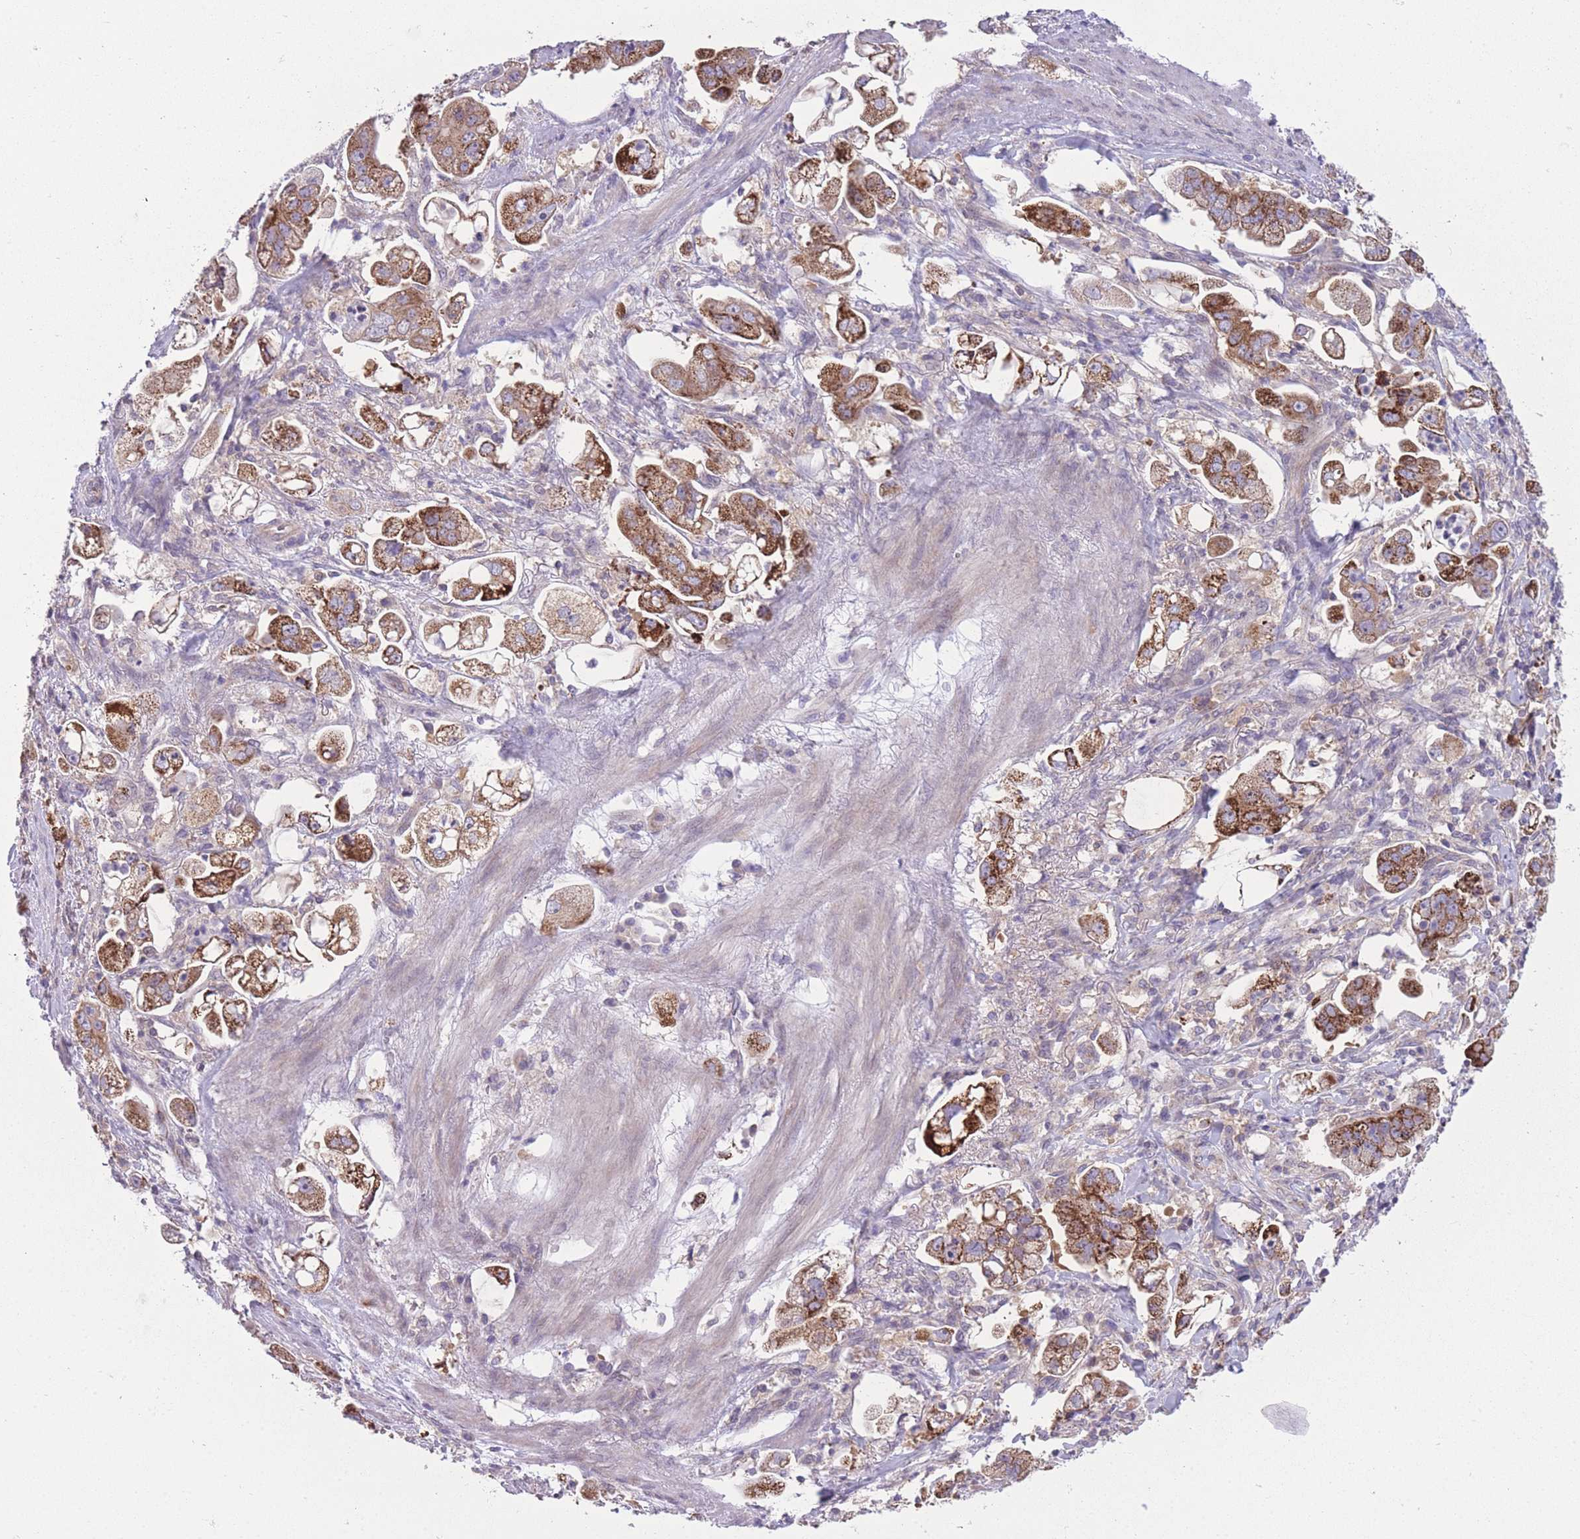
{"staining": {"intensity": "moderate", "quantity": ">75%", "location": "cytoplasmic/membranous"}, "tissue": "stomach cancer", "cell_type": "Tumor cells", "image_type": "cancer", "snomed": [{"axis": "morphology", "description": "Adenocarcinoma, NOS"}, {"axis": "topography", "description": "Stomach"}], "caption": "An image showing moderate cytoplasmic/membranous staining in about >75% of tumor cells in adenocarcinoma (stomach), as visualized by brown immunohistochemical staining.", "gene": "CCT6B", "patient": {"sex": "male", "age": 62}}